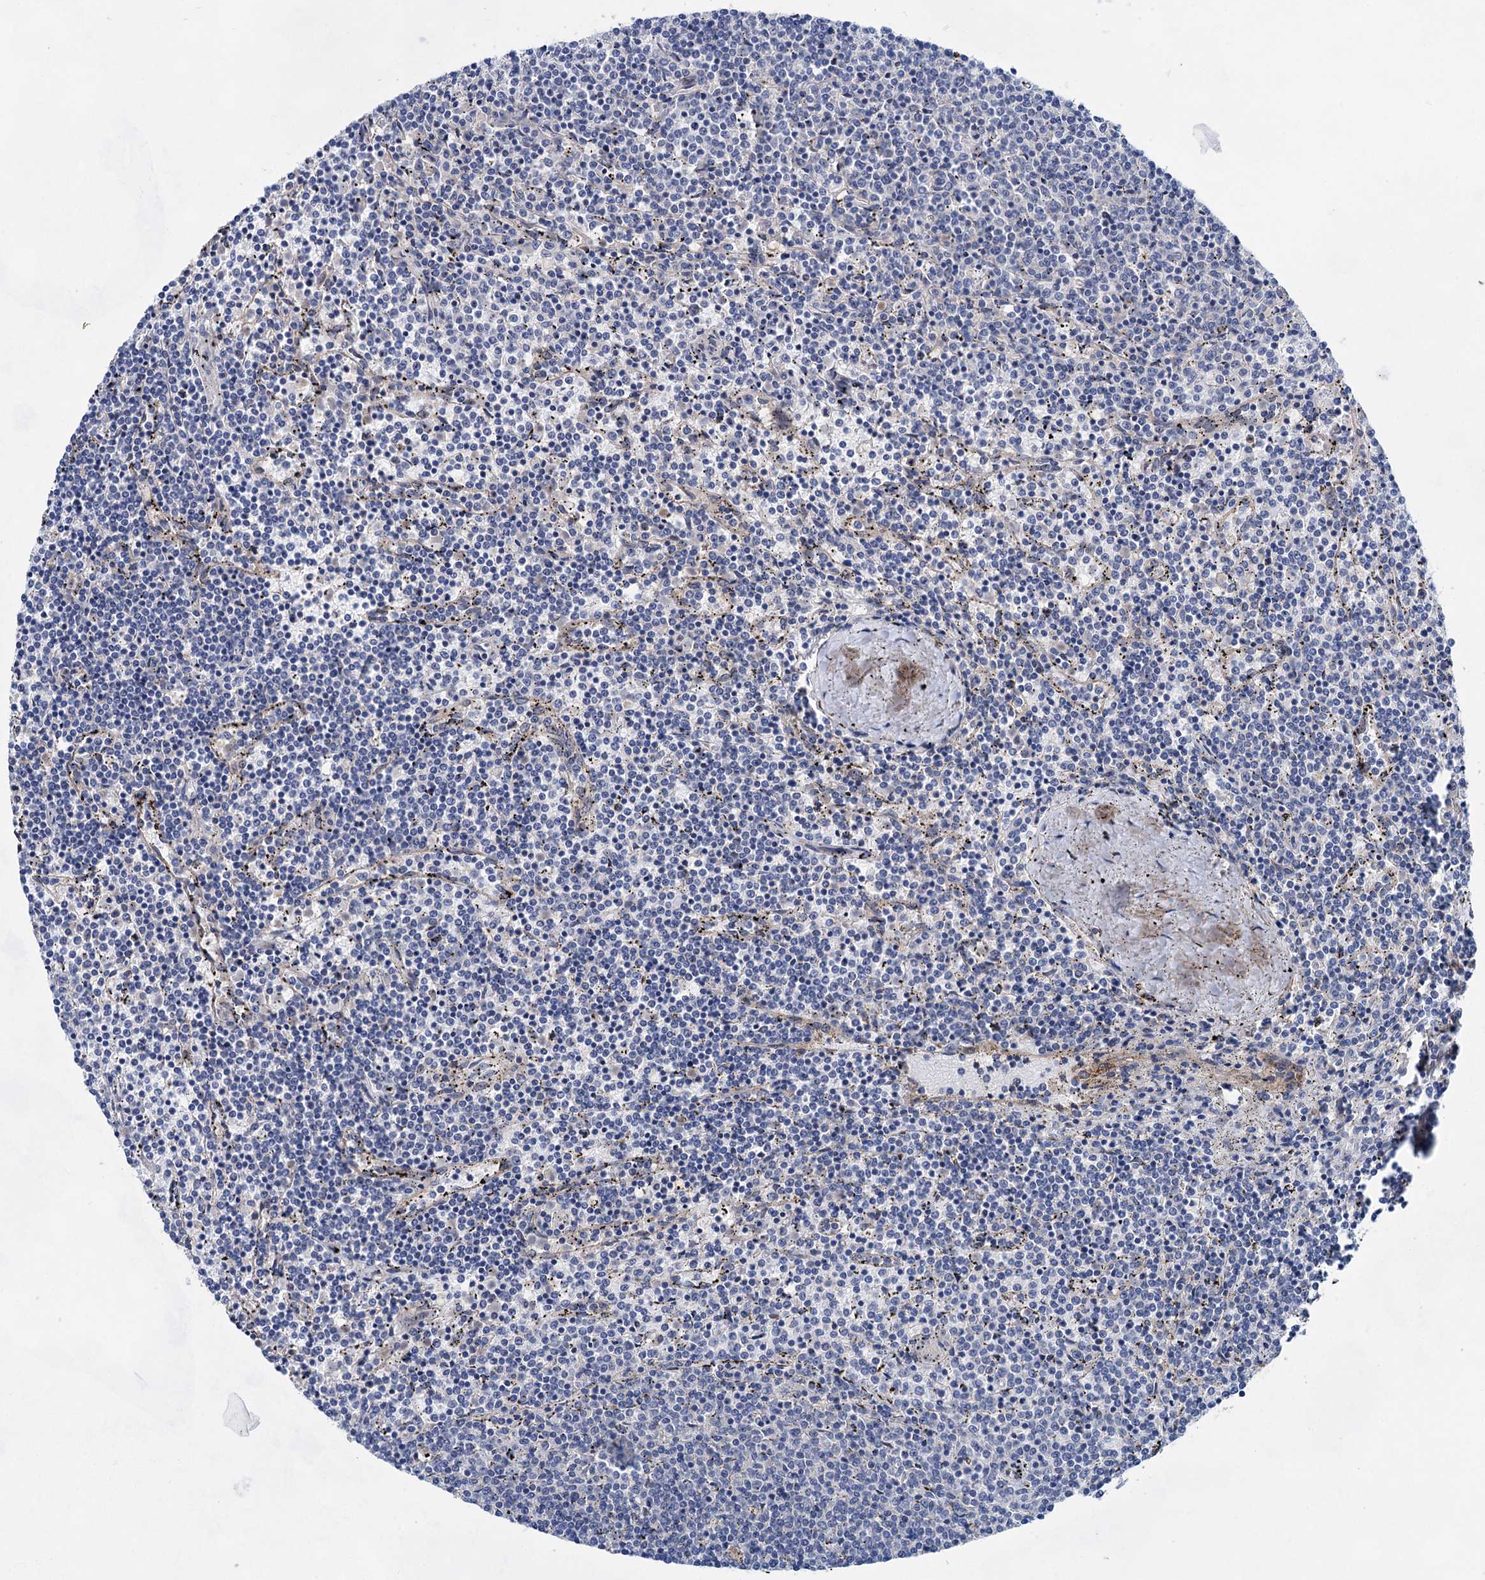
{"staining": {"intensity": "negative", "quantity": "none", "location": "none"}, "tissue": "lymphoma", "cell_type": "Tumor cells", "image_type": "cancer", "snomed": [{"axis": "morphology", "description": "Malignant lymphoma, non-Hodgkin's type, Low grade"}, {"axis": "topography", "description": "Spleen"}], "caption": "Tumor cells are negative for protein expression in human low-grade malignant lymphoma, non-Hodgkin's type.", "gene": "MORN3", "patient": {"sex": "female", "age": 50}}